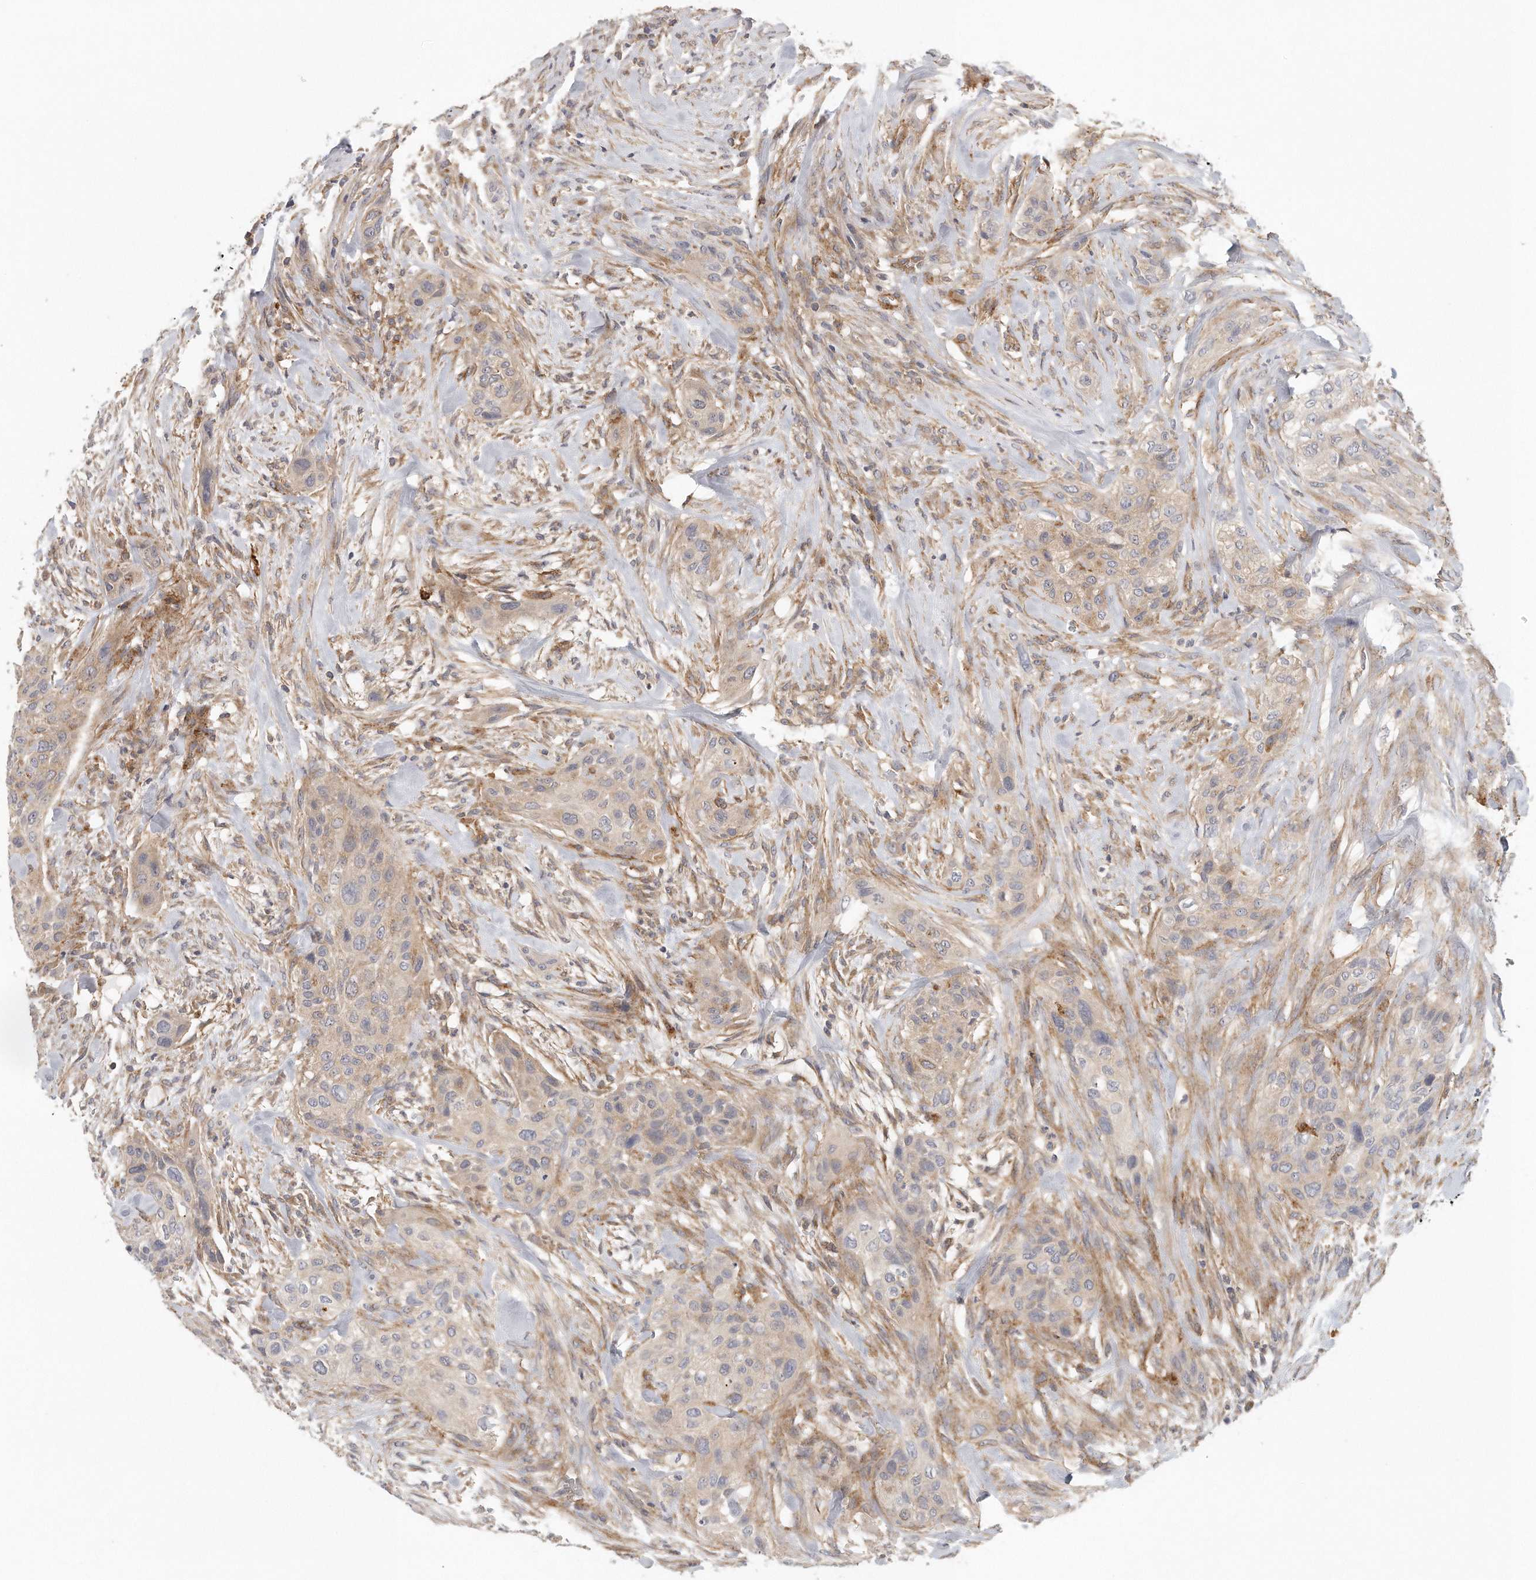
{"staining": {"intensity": "weak", "quantity": "25%-75%", "location": "cytoplasmic/membranous"}, "tissue": "urothelial cancer", "cell_type": "Tumor cells", "image_type": "cancer", "snomed": [{"axis": "morphology", "description": "Urothelial carcinoma, High grade"}, {"axis": "topography", "description": "Urinary bladder"}], "caption": "About 25%-75% of tumor cells in human urothelial cancer exhibit weak cytoplasmic/membranous protein expression as visualized by brown immunohistochemical staining.", "gene": "MTERF4", "patient": {"sex": "male", "age": 35}}